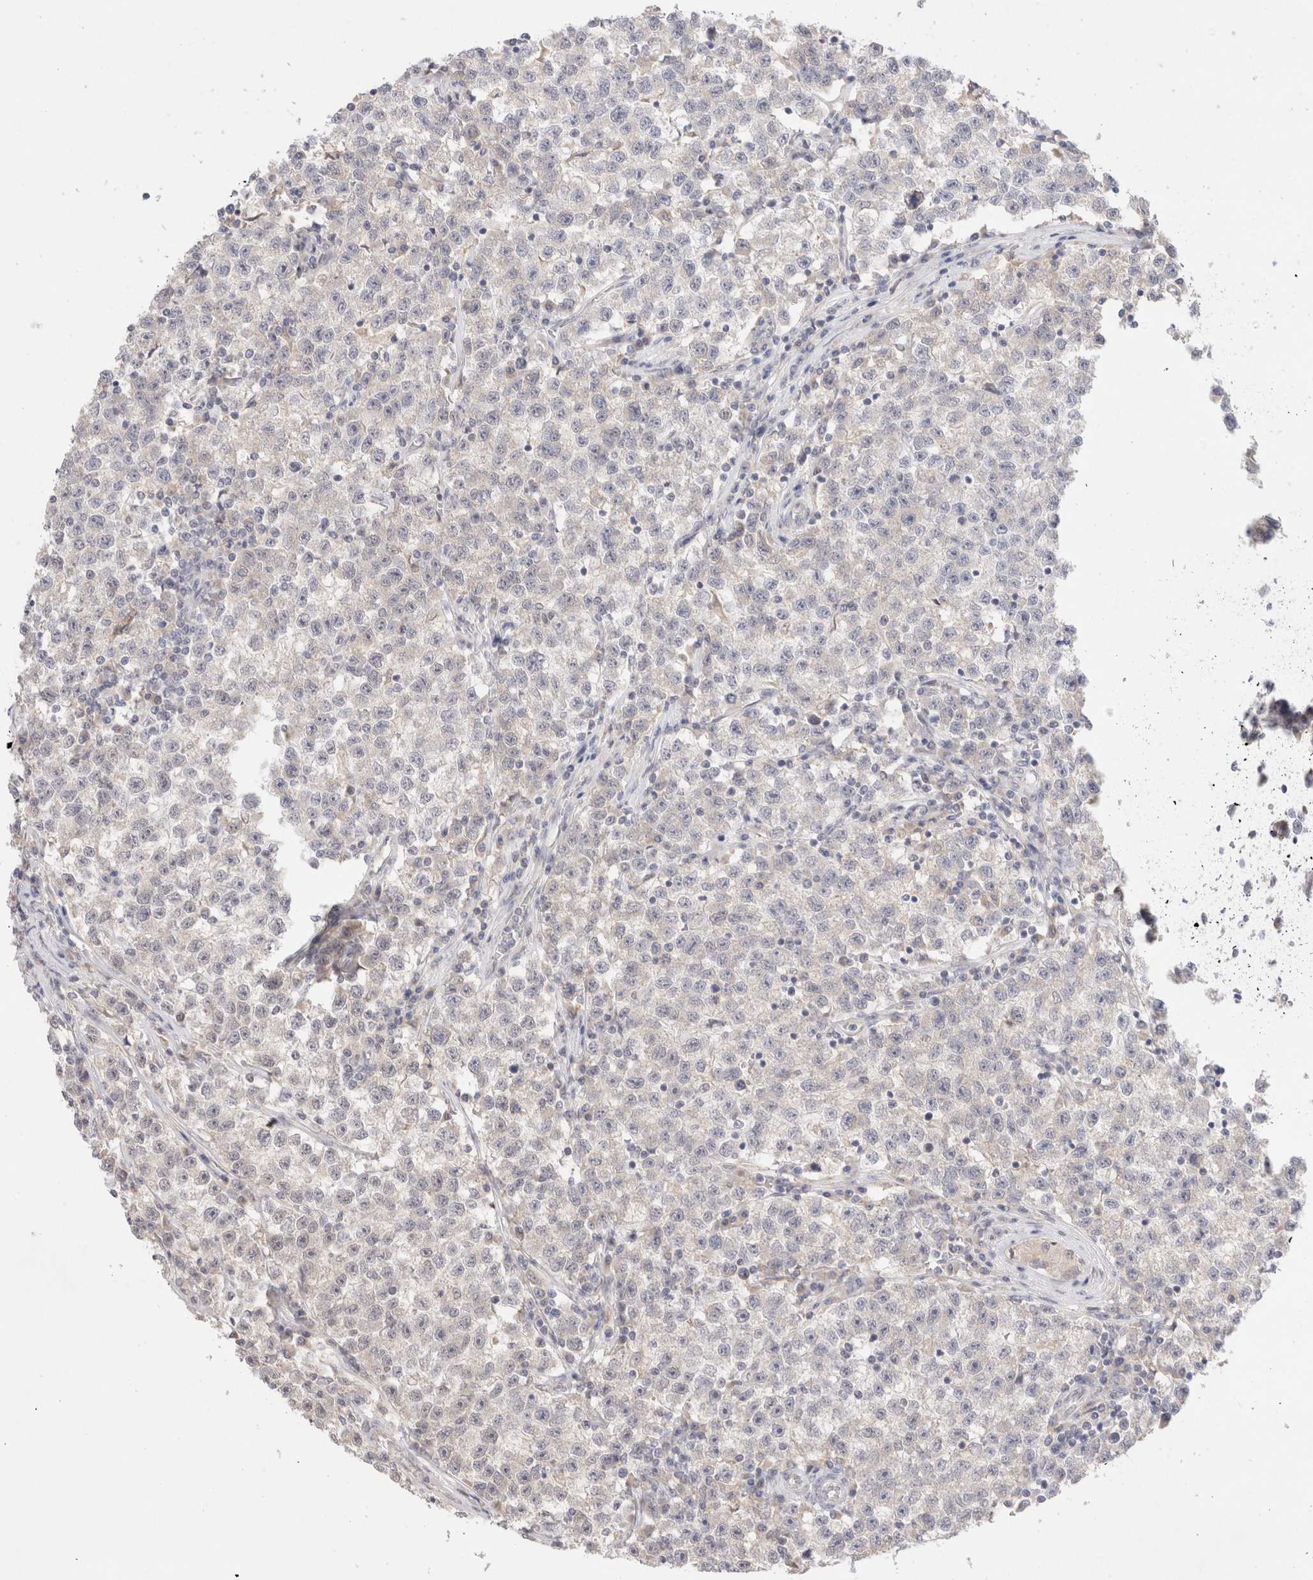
{"staining": {"intensity": "negative", "quantity": "none", "location": "none"}, "tissue": "testis cancer", "cell_type": "Tumor cells", "image_type": "cancer", "snomed": [{"axis": "morphology", "description": "Seminoma, NOS"}, {"axis": "topography", "description": "Testis"}], "caption": "High magnification brightfield microscopy of testis cancer (seminoma) stained with DAB (brown) and counterstained with hematoxylin (blue): tumor cells show no significant positivity. (Brightfield microscopy of DAB (3,3'-diaminobenzidine) IHC at high magnification).", "gene": "SPATA20", "patient": {"sex": "male", "age": 22}}